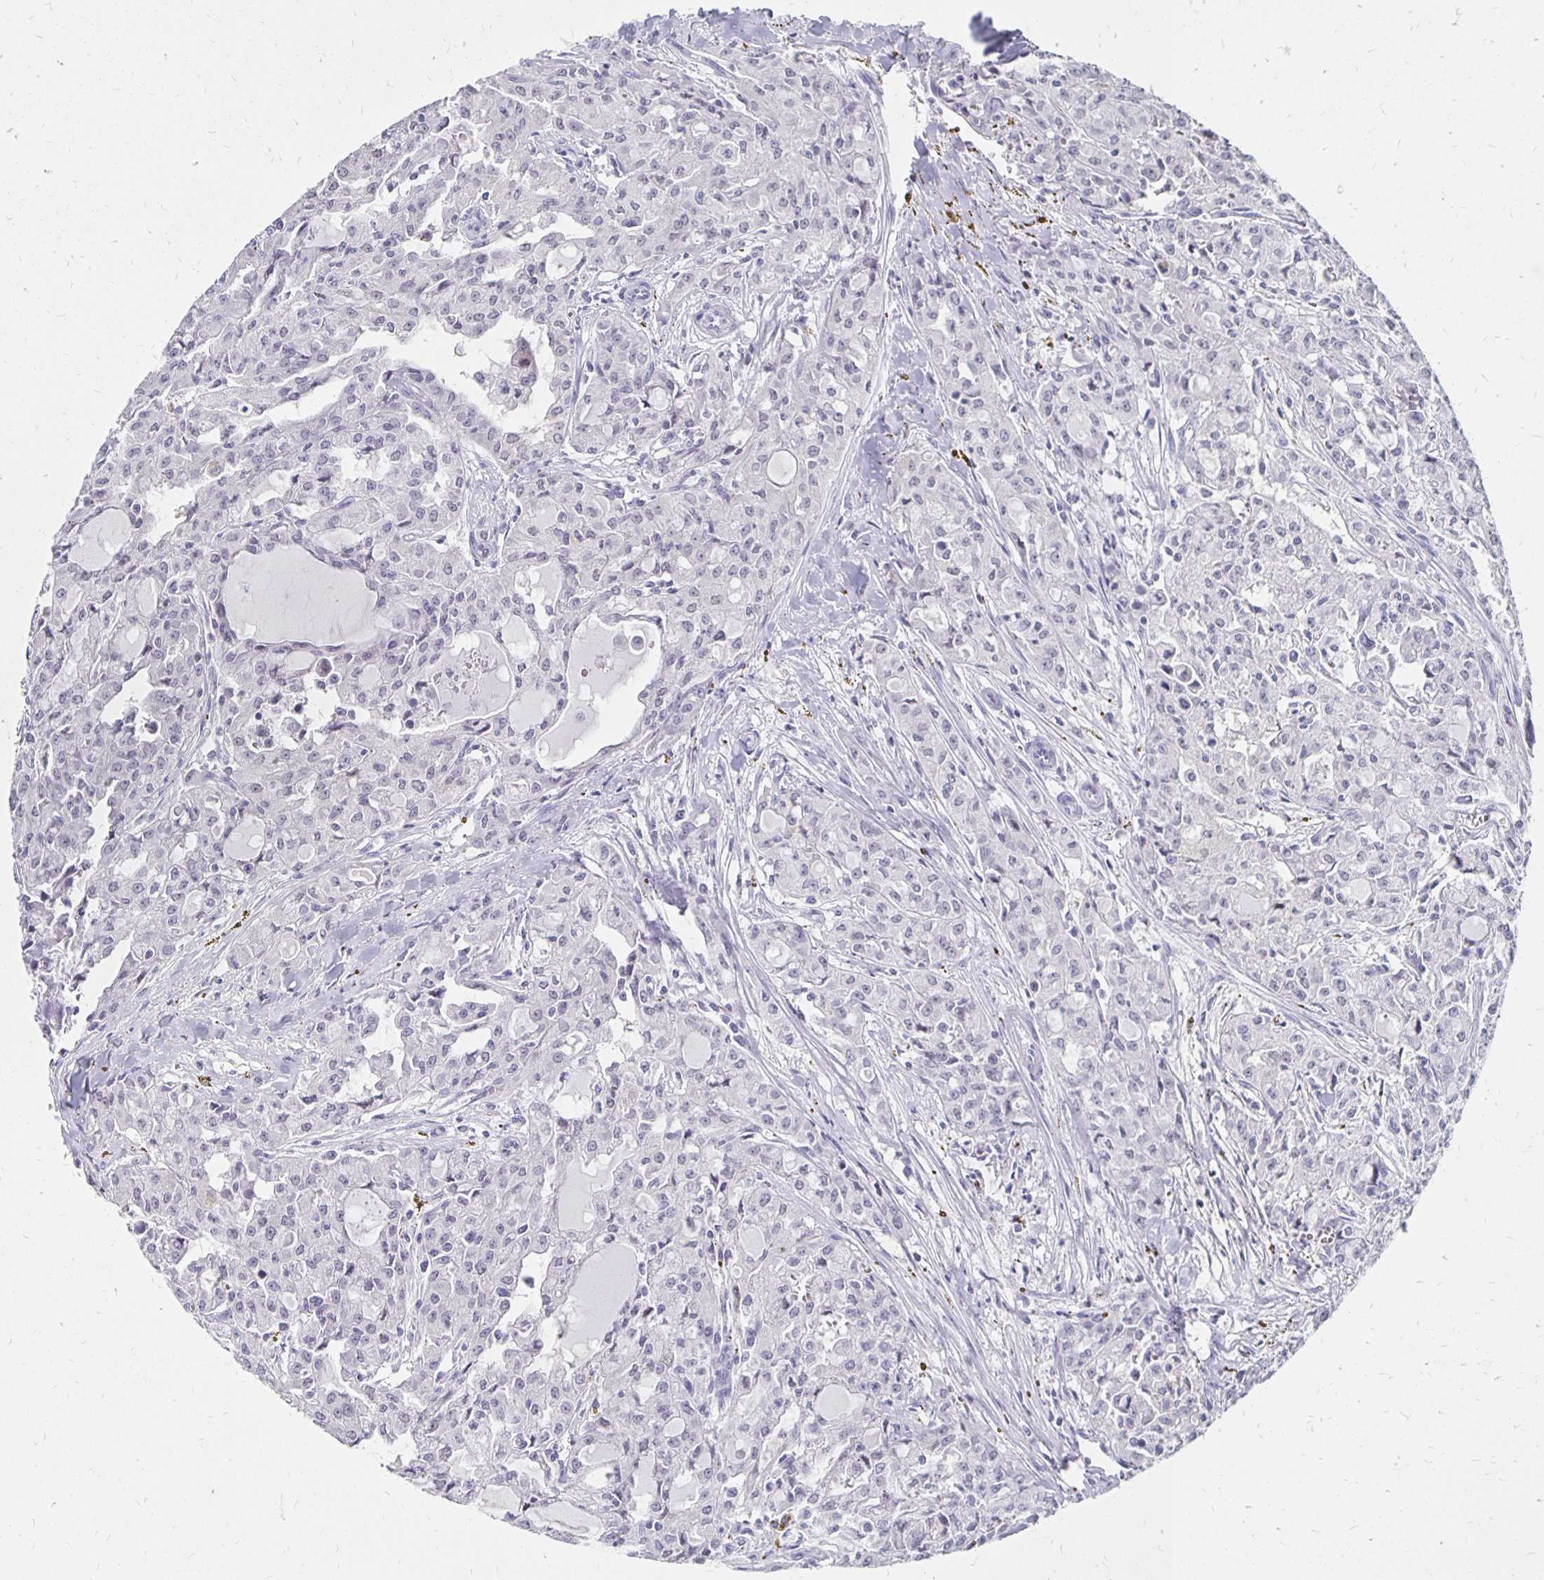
{"staining": {"intensity": "negative", "quantity": "none", "location": "none"}, "tissue": "head and neck cancer", "cell_type": "Tumor cells", "image_type": "cancer", "snomed": [{"axis": "morphology", "description": "Adenocarcinoma, NOS"}, {"axis": "topography", "description": "Head-Neck"}], "caption": "Immunohistochemical staining of human head and neck cancer displays no significant positivity in tumor cells.", "gene": "SYT2", "patient": {"sex": "male", "age": 64}}